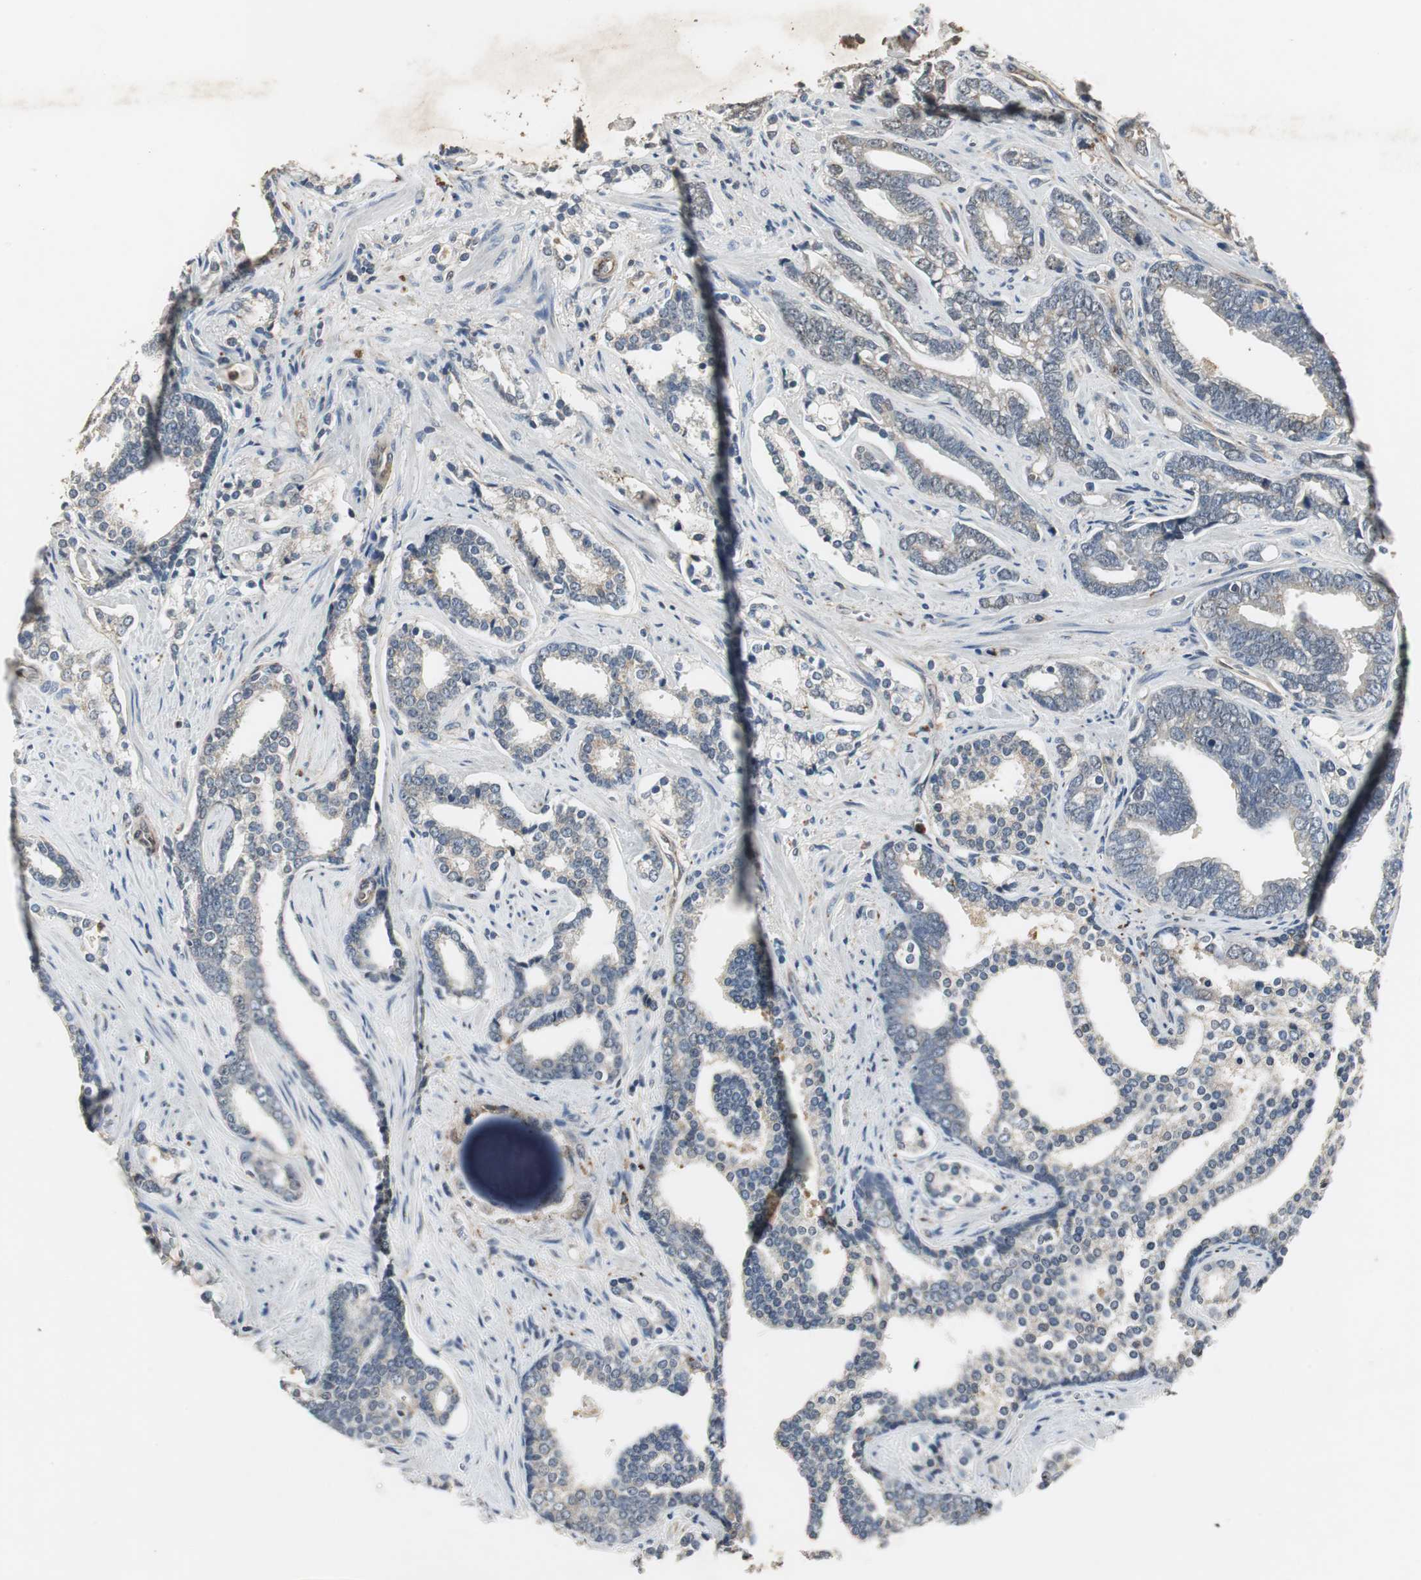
{"staining": {"intensity": "weak", "quantity": "25%-75%", "location": "cytoplasmic/membranous"}, "tissue": "prostate cancer", "cell_type": "Tumor cells", "image_type": "cancer", "snomed": [{"axis": "morphology", "description": "Adenocarcinoma, High grade"}, {"axis": "topography", "description": "Prostate"}], "caption": "The photomicrograph shows a brown stain indicating the presence of a protein in the cytoplasmic/membranous of tumor cells in prostate high-grade adenocarcinoma.", "gene": "JTB", "patient": {"sex": "male", "age": 67}}